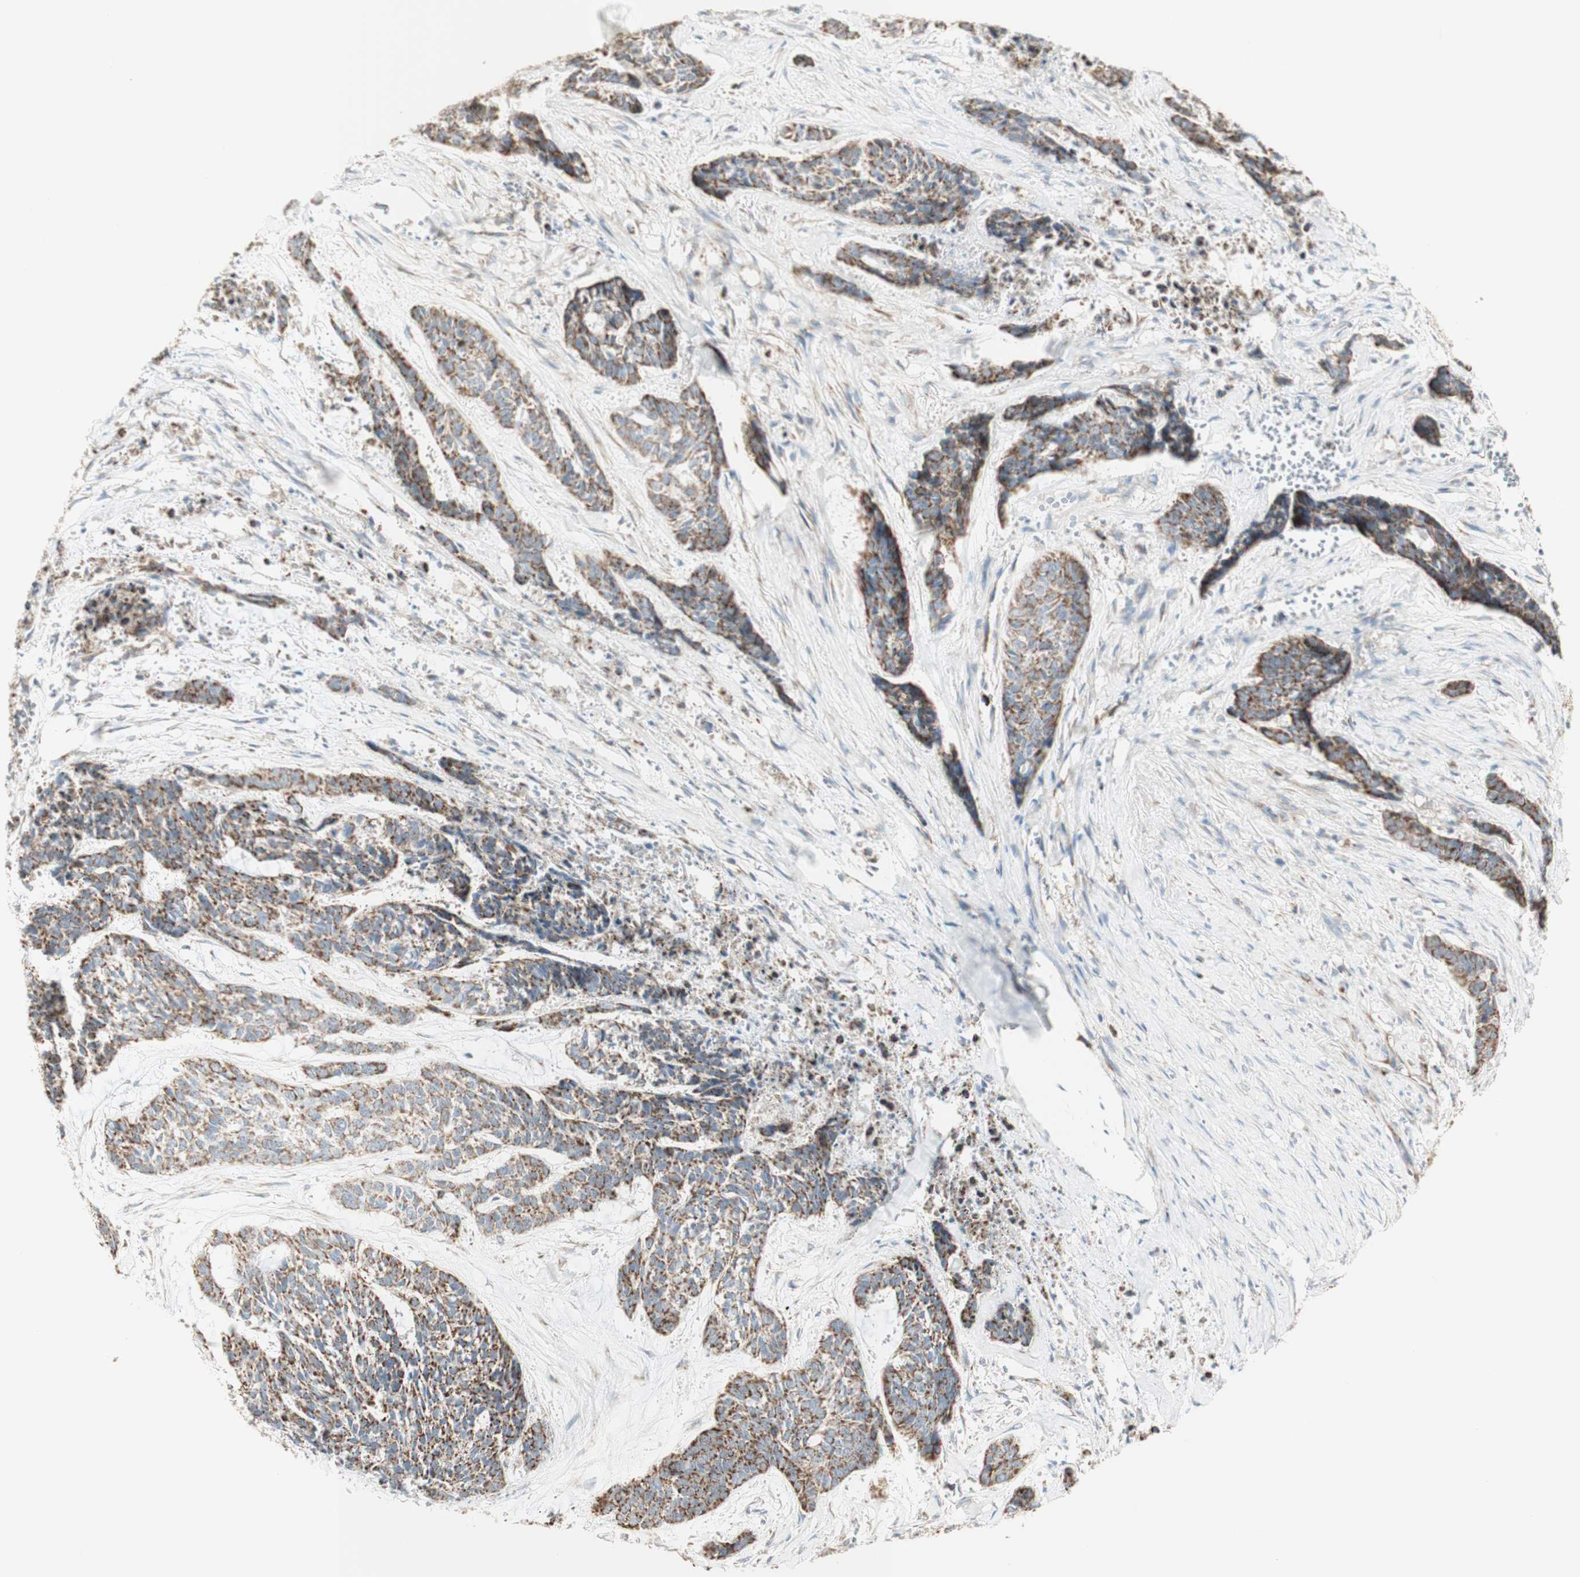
{"staining": {"intensity": "weak", "quantity": ">75%", "location": "cytoplasmic/membranous"}, "tissue": "skin cancer", "cell_type": "Tumor cells", "image_type": "cancer", "snomed": [{"axis": "morphology", "description": "Basal cell carcinoma"}, {"axis": "topography", "description": "Skin"}], "caption": "Skin basal cell carcinoma stained with a brown dye shows weak cytoplasmic/membranous positive positivity in approximately >75% of tumor cells.", "gene": "LETM1", "patient": {"sex": "female", "age": 64}}